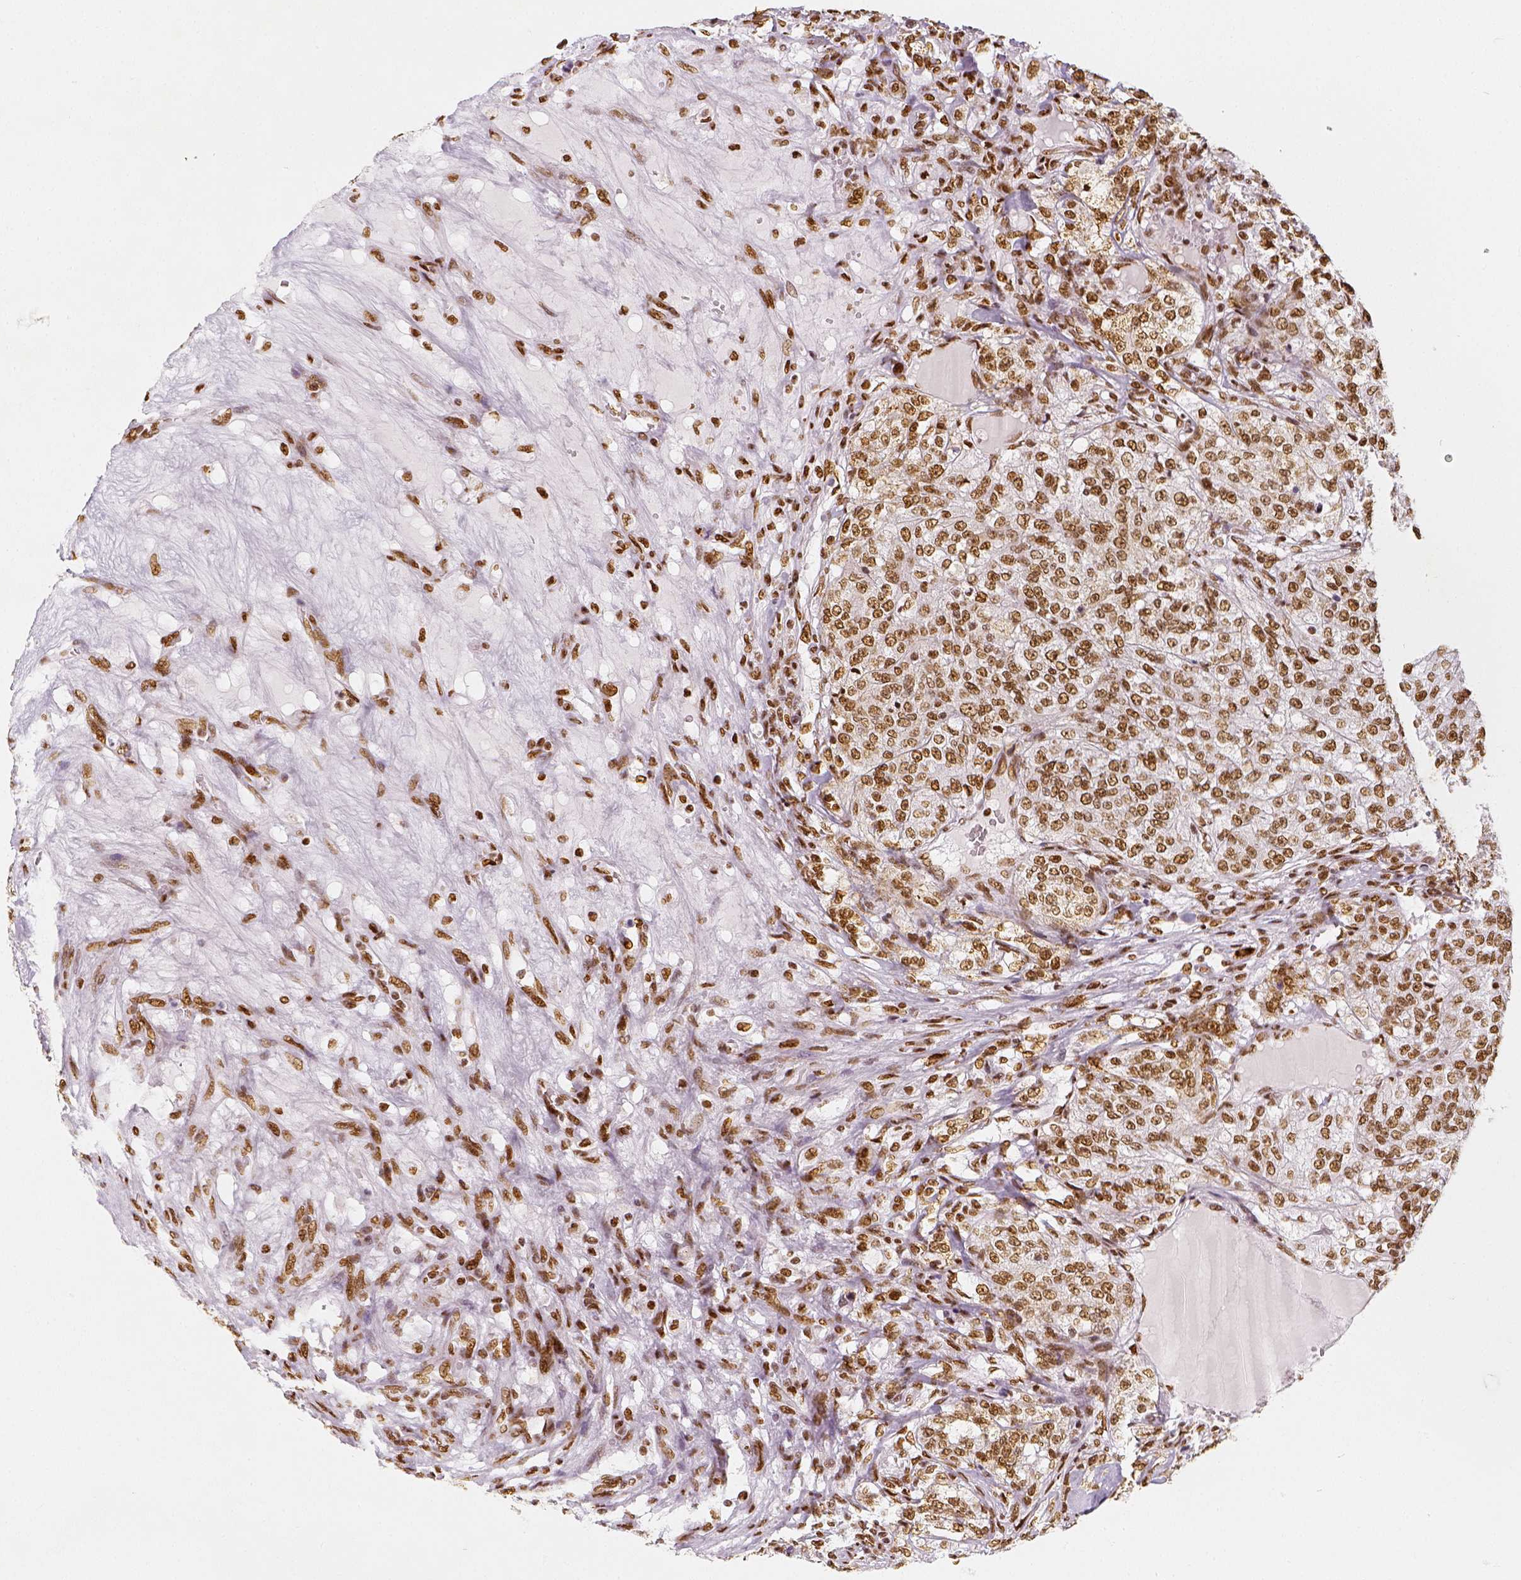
{"staining": {"intensity": "moderate", "quantity": ">75%", "location": "nuclear"}, "tissue": "renal cancer", "cell_type": "Tumor cells", "image_type": "cancer", "snomed": [{"axis": "morphology", "description": "Adenocarcinoma, NOS"}, {"axis": "topography", "description": "Kidney"}], "caption": "Human renal cancer stained with a brown dye shows moderate nuclear positive positivity in about >75% of tumor cells.", "gene": "KDM5B", "patient": {"sex": "female", "age": 63}}